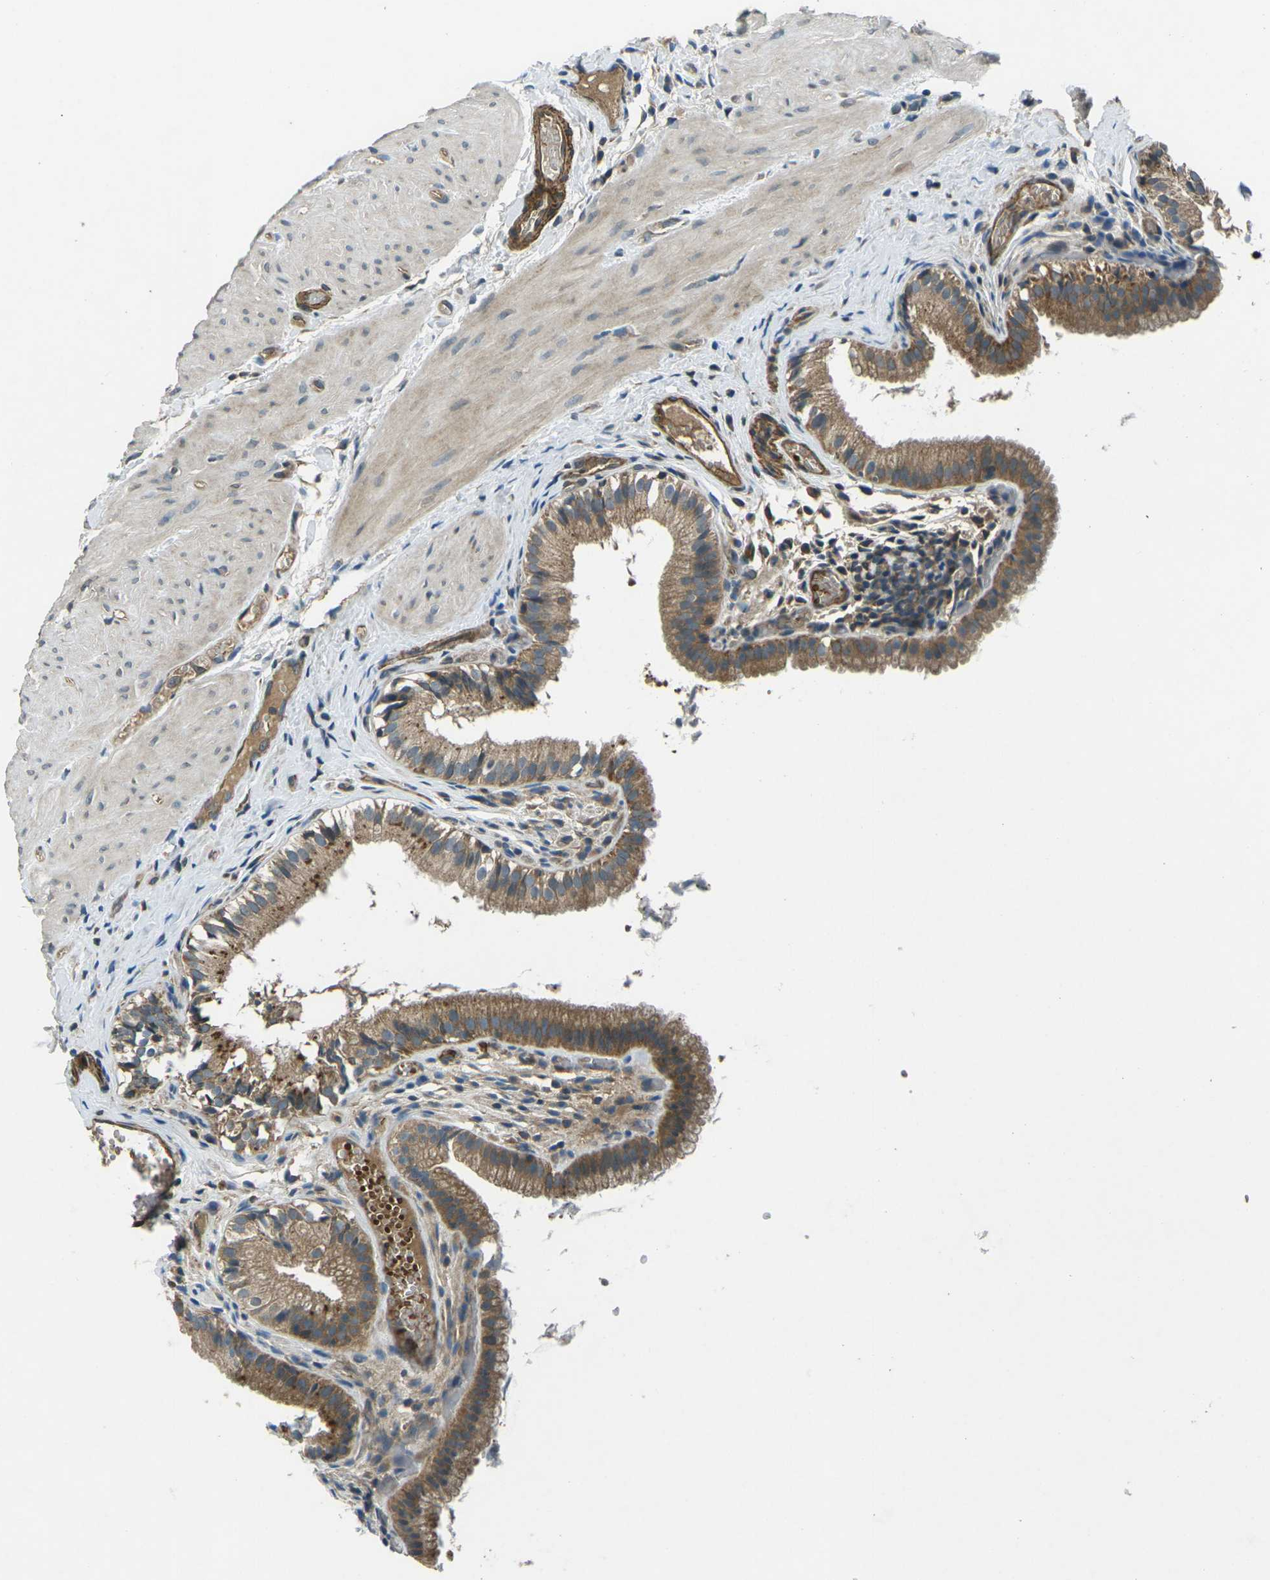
{"staining": {"intensity": "strong", "quantity": ">75%", "location": "cytoplasmic/membranous"}, "tissue": "gallbladder", "cell_type": "Glandular cells", "image_type": "normal", "snomed": [{"axis": "morphology", "description": "Normal tissue, NOS"}, {"axis": "topography", "description": "Gallbladder"}], "caption": "The immunohistochemical stain highlights strong cytoplasmic/membranous staining in glandular cells of benign gallbladder.", "gene": "AFAP1", "patient": {"sex": "female", "age": 26}}